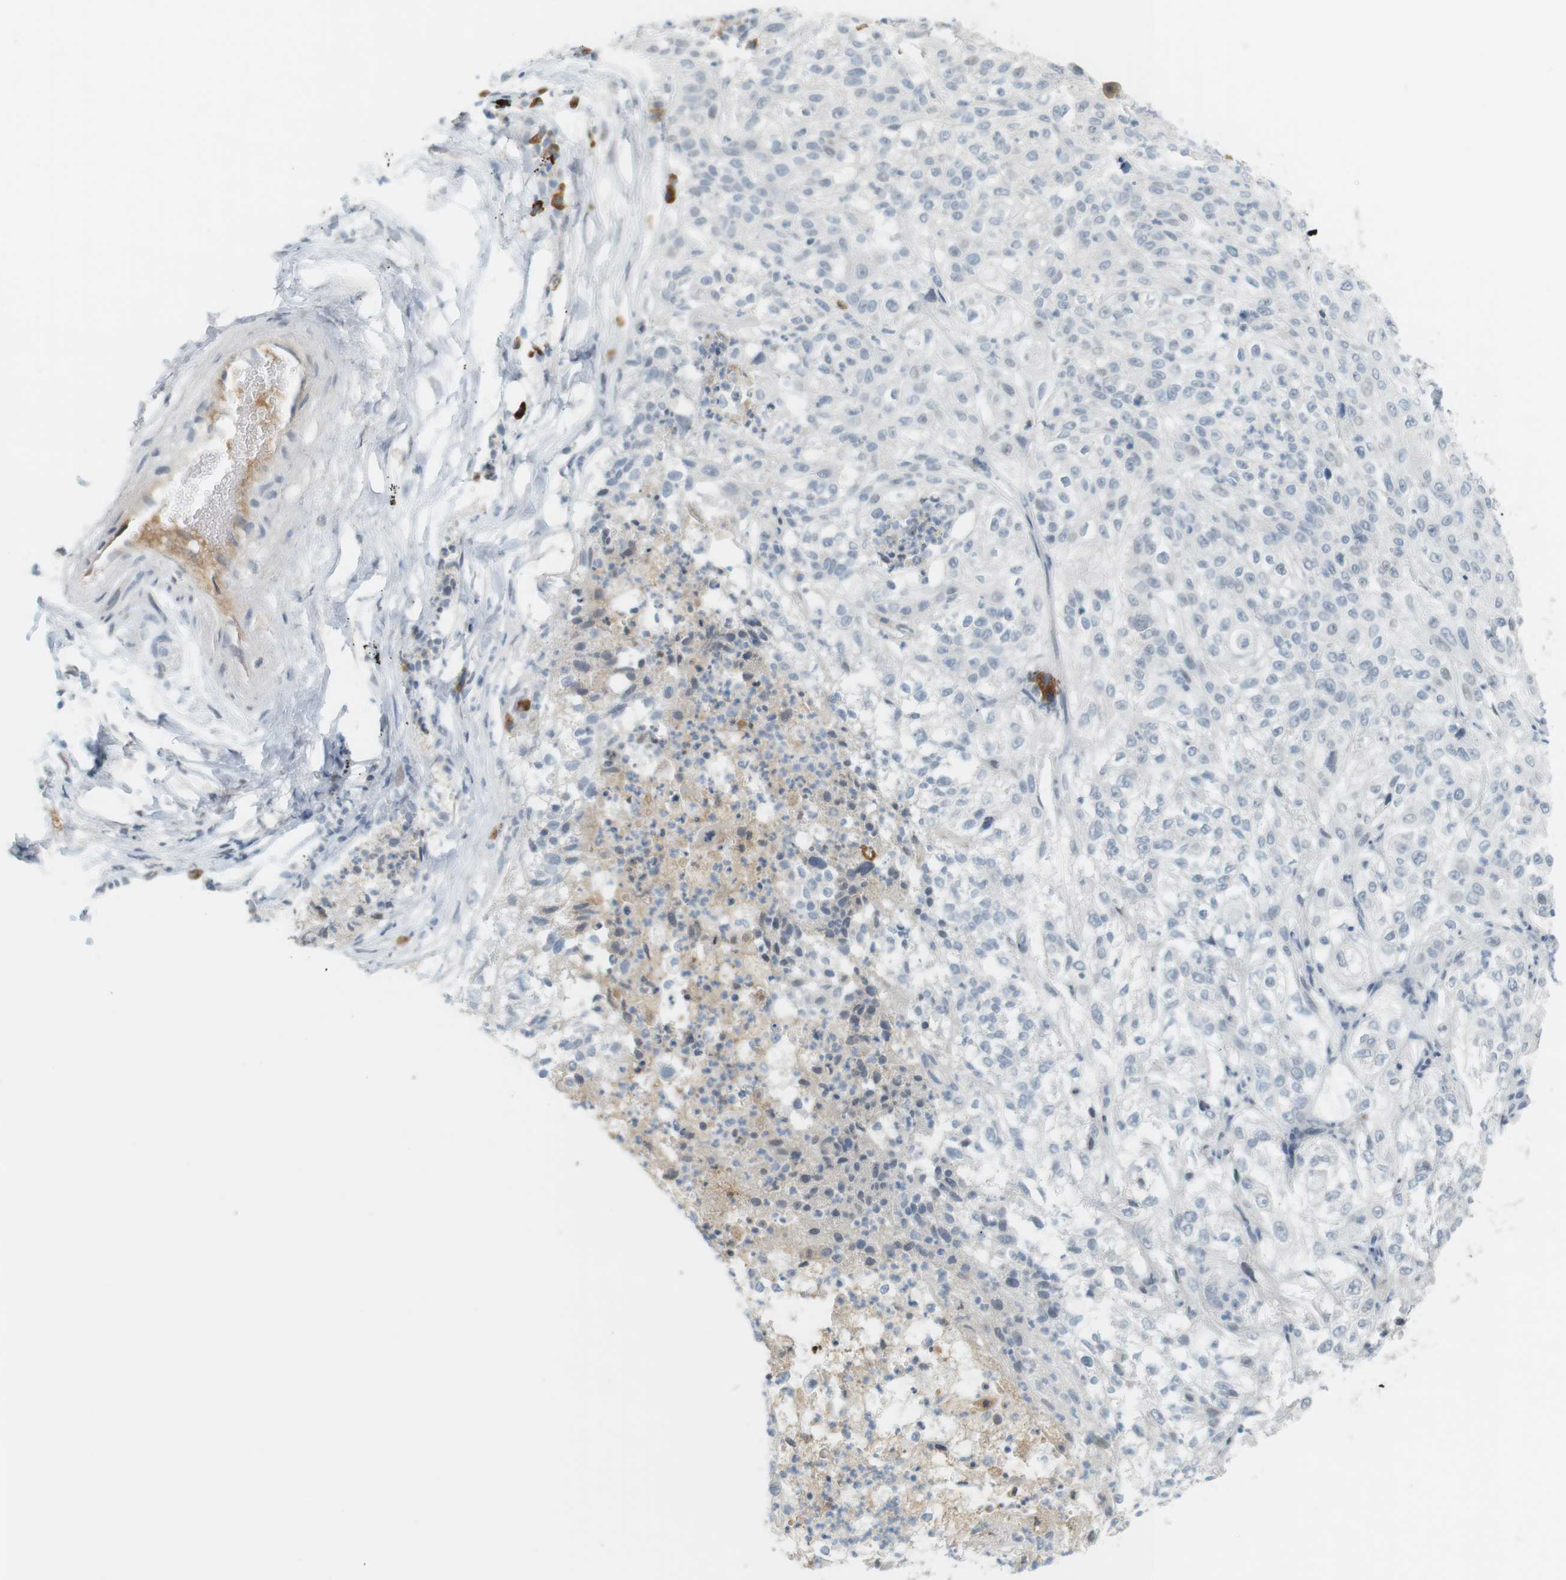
{"staining": {"intensity": "negative", "quantity": "none", "location": "none"}, "tissue": "lung cancer", "cell_type": "Tumor cells", "image_type": "cancer", "snomed": [{"axis": "morphology", "description": "Inflammation, NOS"}, {"axis": "morphology", "description": "Squamous cell carcinoma, NOS"}, {"axis": "topography", "description": "Lymph node"}, {"axis": "topography", "description": "Soft tissue"}, {"axis": "topography", "description": "Lung"}], "caption": "Immunohistochemical staining of squamous cell carcinoma (lung) shows no significant staining in tumor cells. (DAB IHC visualized using brightfield microscopy, high magnification).", "gene": "DMC1", "patient": {"sex": "male", "age": 66}}